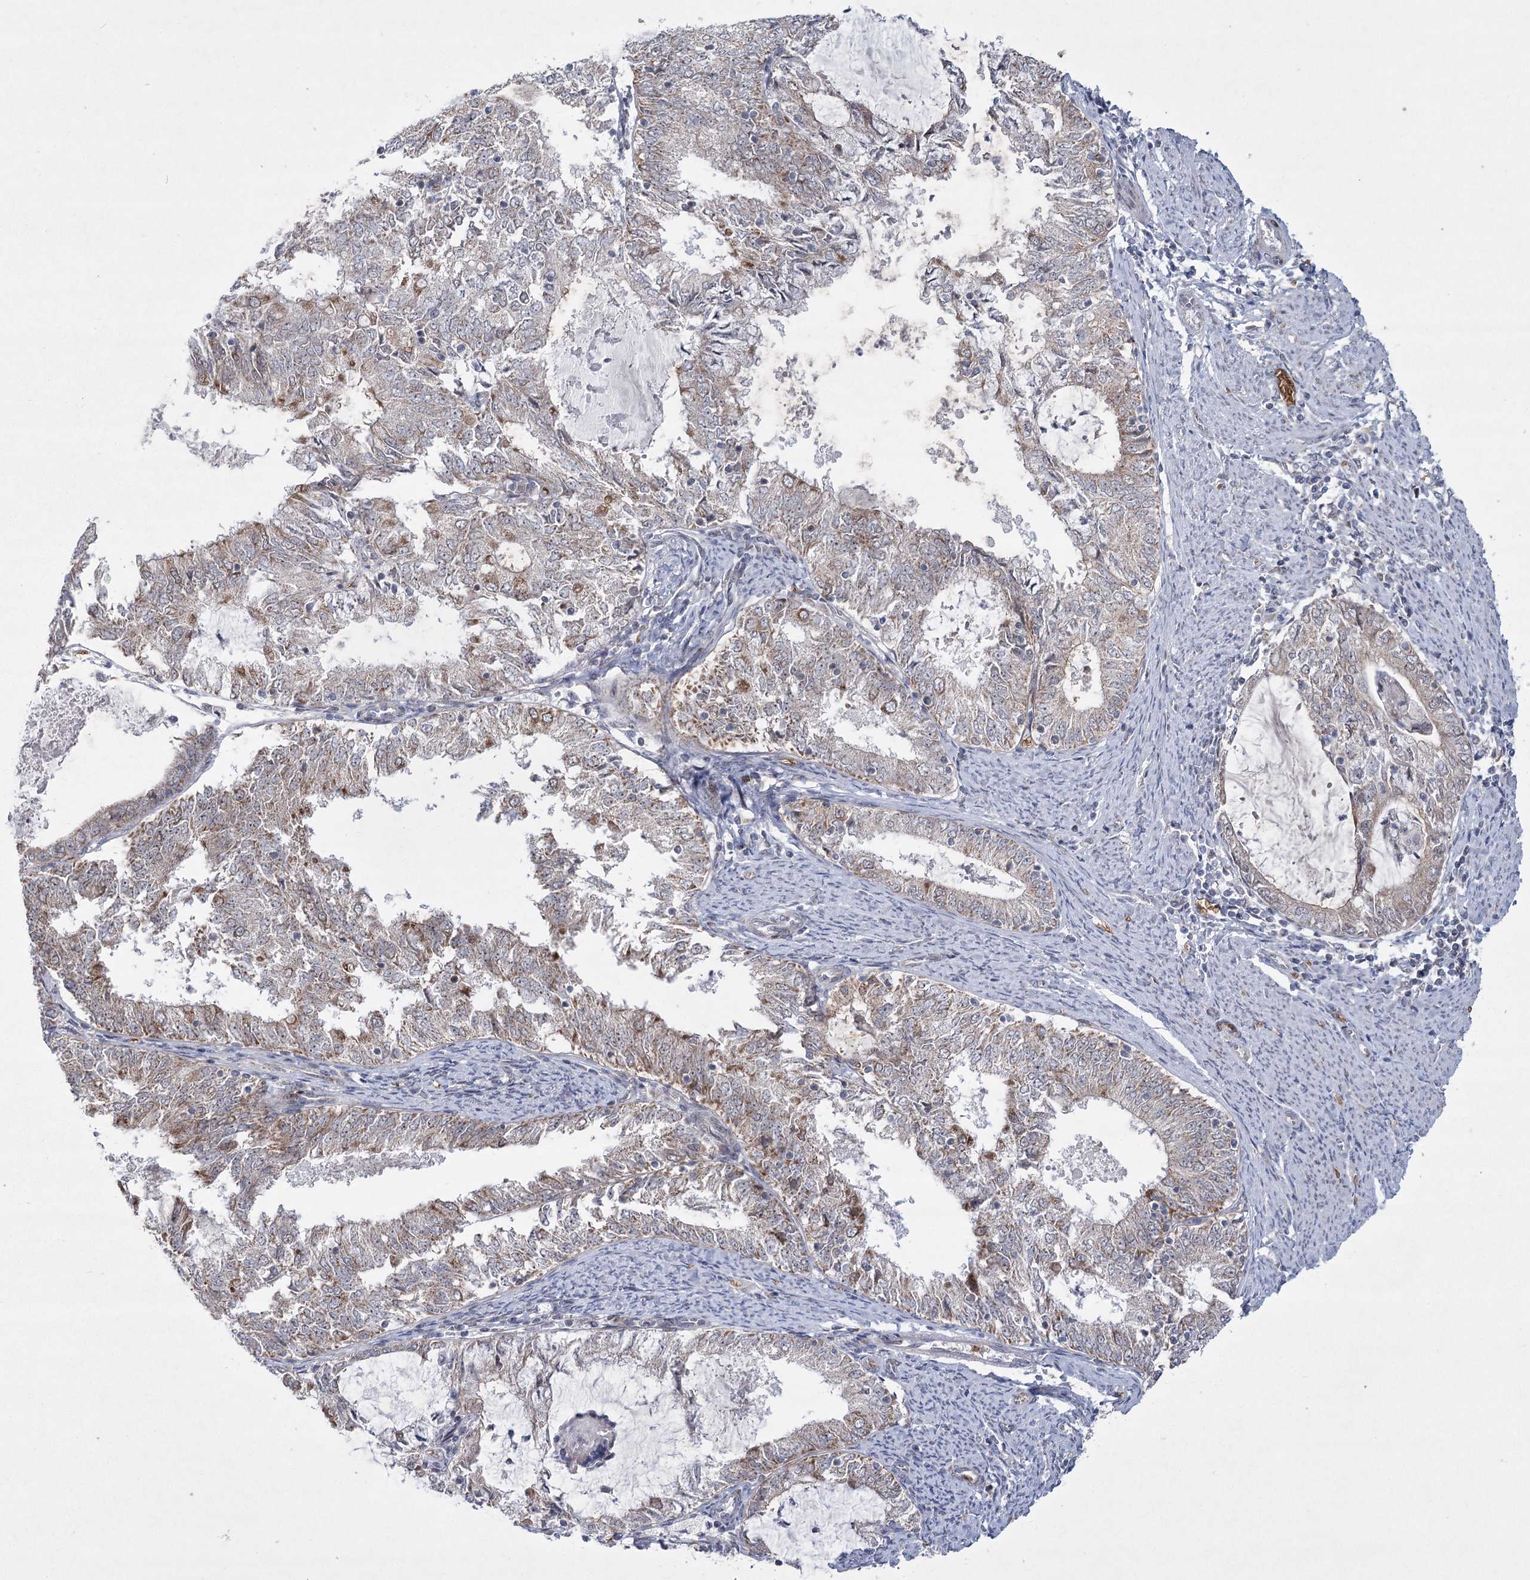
{"staining": {"intensity": "weak", "quantity": "25%-75%", "location": "cytoplasmic/membranous"}, "tissue": "endometrial cancer", "cell_type": "Tumor cells", "image_type": "cancer", "snomed": [{"axis": "morphology", "description": "Adenocarcinoma, NOS"}, {"axis": "topography", "description": "Endometrium"}], "caption": "There is low levels of weak cytoplasmic/membranous positivity in tumor cells of endometrial cancer, as demonstrated by immunohistochemical staining (brown color).", "gene": "NSMCE4A", "patient": {"sex": "female", "age": 57}}